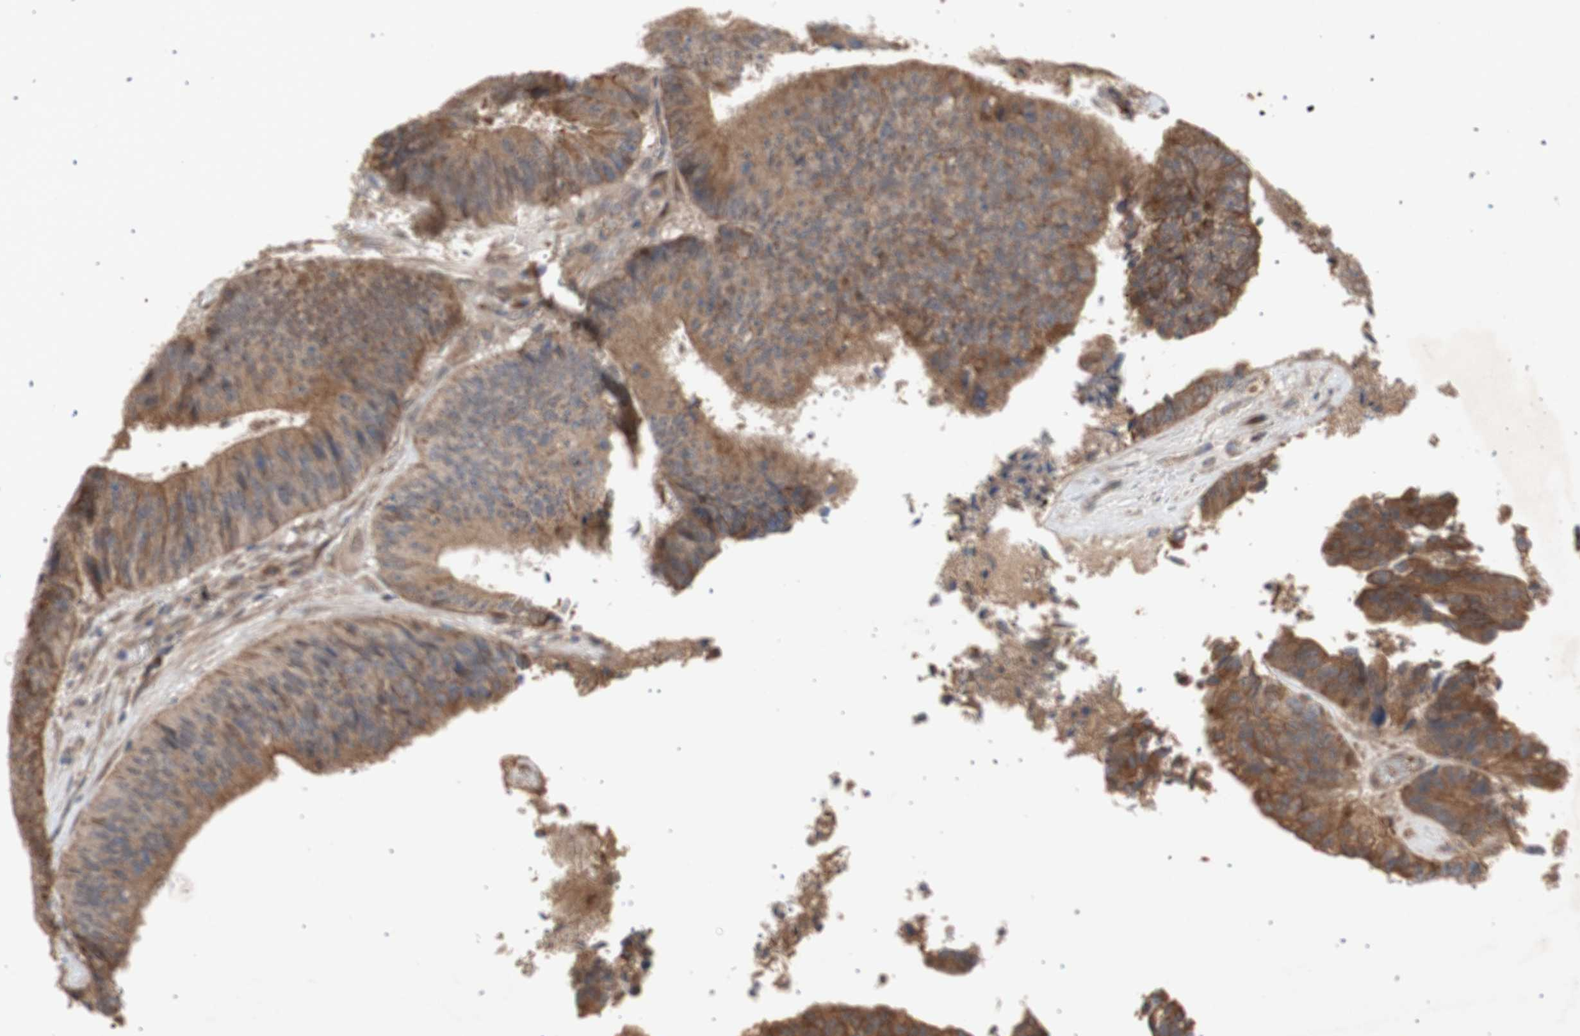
{"staining": {"intensity": "moderate", "quantity": ">75%", "location": "cytoplasmic/membranous"}, "tissue": "colorectal cancer", "cell_type": "Tumor cells", "image_type": "cancer", "snomed": [{"axis": "morphology", "description": "Adenocarcinoma, NOS"}, {"axis": "topography", "description": "Rectum"}], "caption": "Brown immunohistochemical staining in human colorectal cancer demonstrates moderate cytoplasmic/membranous expression in approximately >75% of tumor cells.", "gene": "PKN1", "patient": {"sex": "male", "age": 72}}